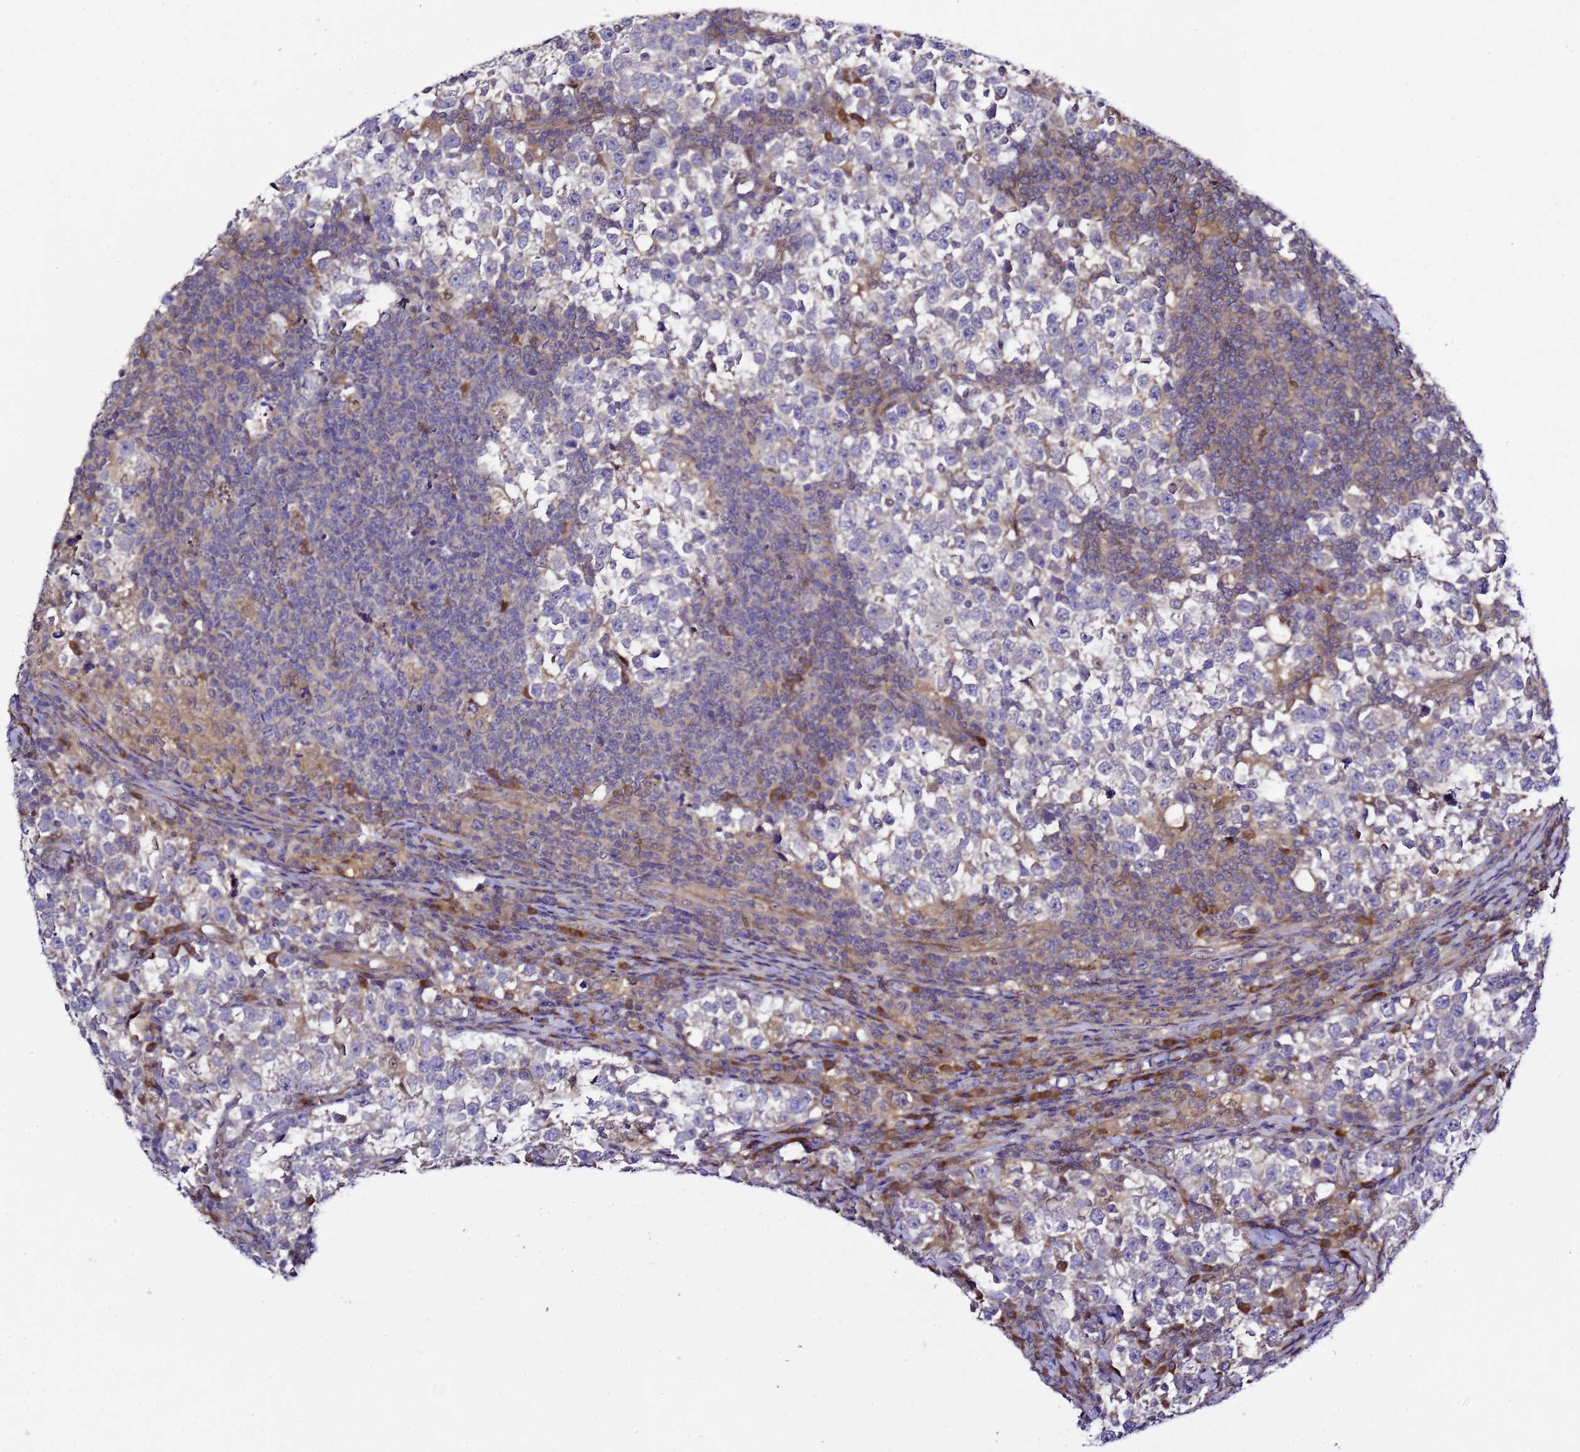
{"staining": {"intensity": "negative", "quantity": "none", "location": "none"}, "tissue": "testis cancer", "cell_type": "Tumor cells", "image_type": "cancer", "snomed": [{"axis": "morphology", "description": "Normal tissue, NOS"}, {"axis": "morphology", "description": "Seminoma, NOS"}, {"axis": "topography", "description": "Testis"}], "caption": "IHC histopathology image of human testis cancer stained for a protein (brown), which exhibits no staining in tumor cells. (DAB IHC, high magnification).", "gene": "ALG3", "patient": {"sex": "male", "age": 43}}